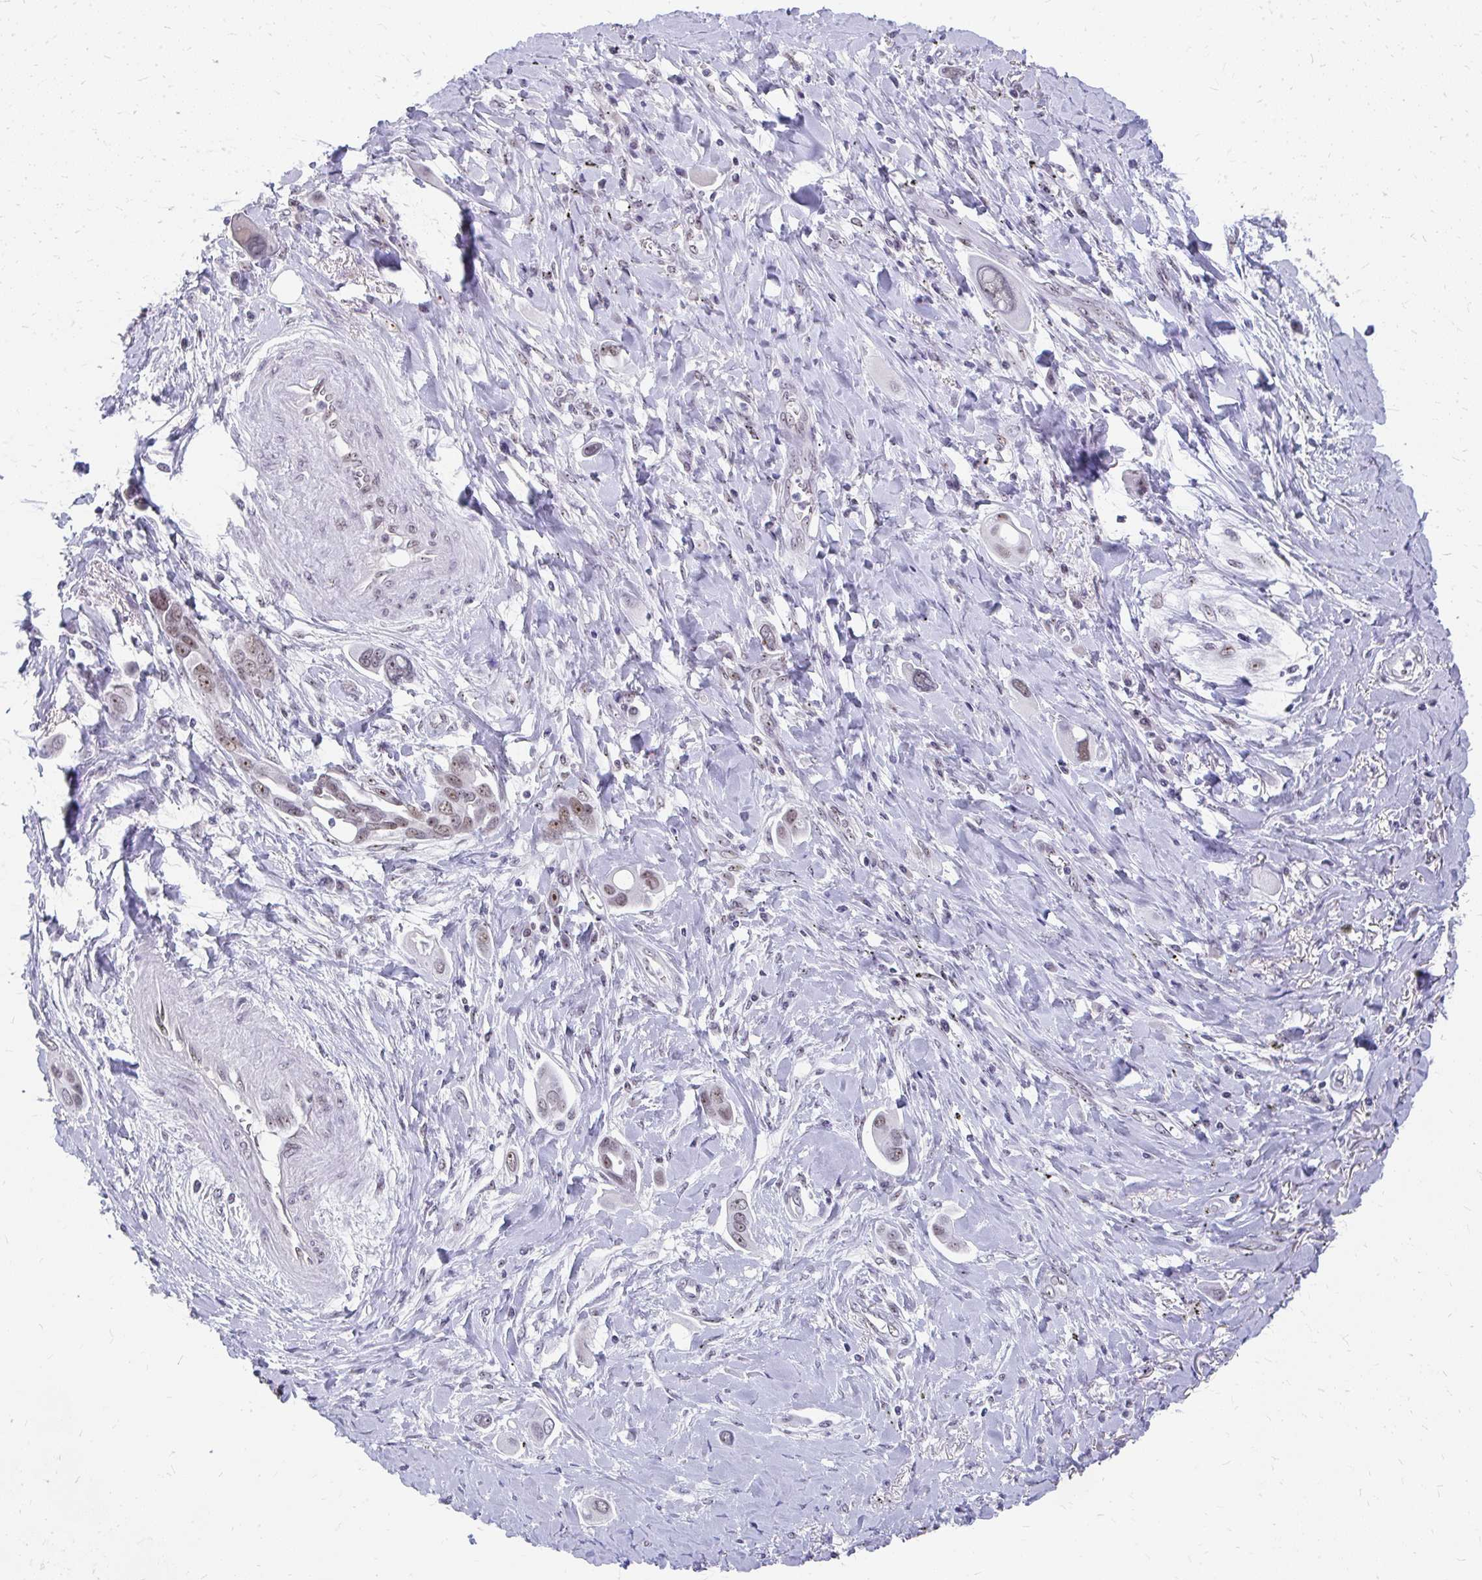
{"staining": {"intensity": "moderate", "quantity": ">75%", "location": "nuclear"}, "tissue": "lung cancer", "cell_type": "Tumor cells", "image_type": "cancer", "snomed": [{"axis": "morphology", "description": "Adenocarcinoma, NOS"}, {"axis": "topography", "description": "Lung"}], "caption": "DAB immunohistochemical staining of human lung cancer exhibits moderate nuclear protein positivity in approximately >75% of tumor cells.", "gene": "GTF2H1", "patient": {"sex": "male", "age": 76}}